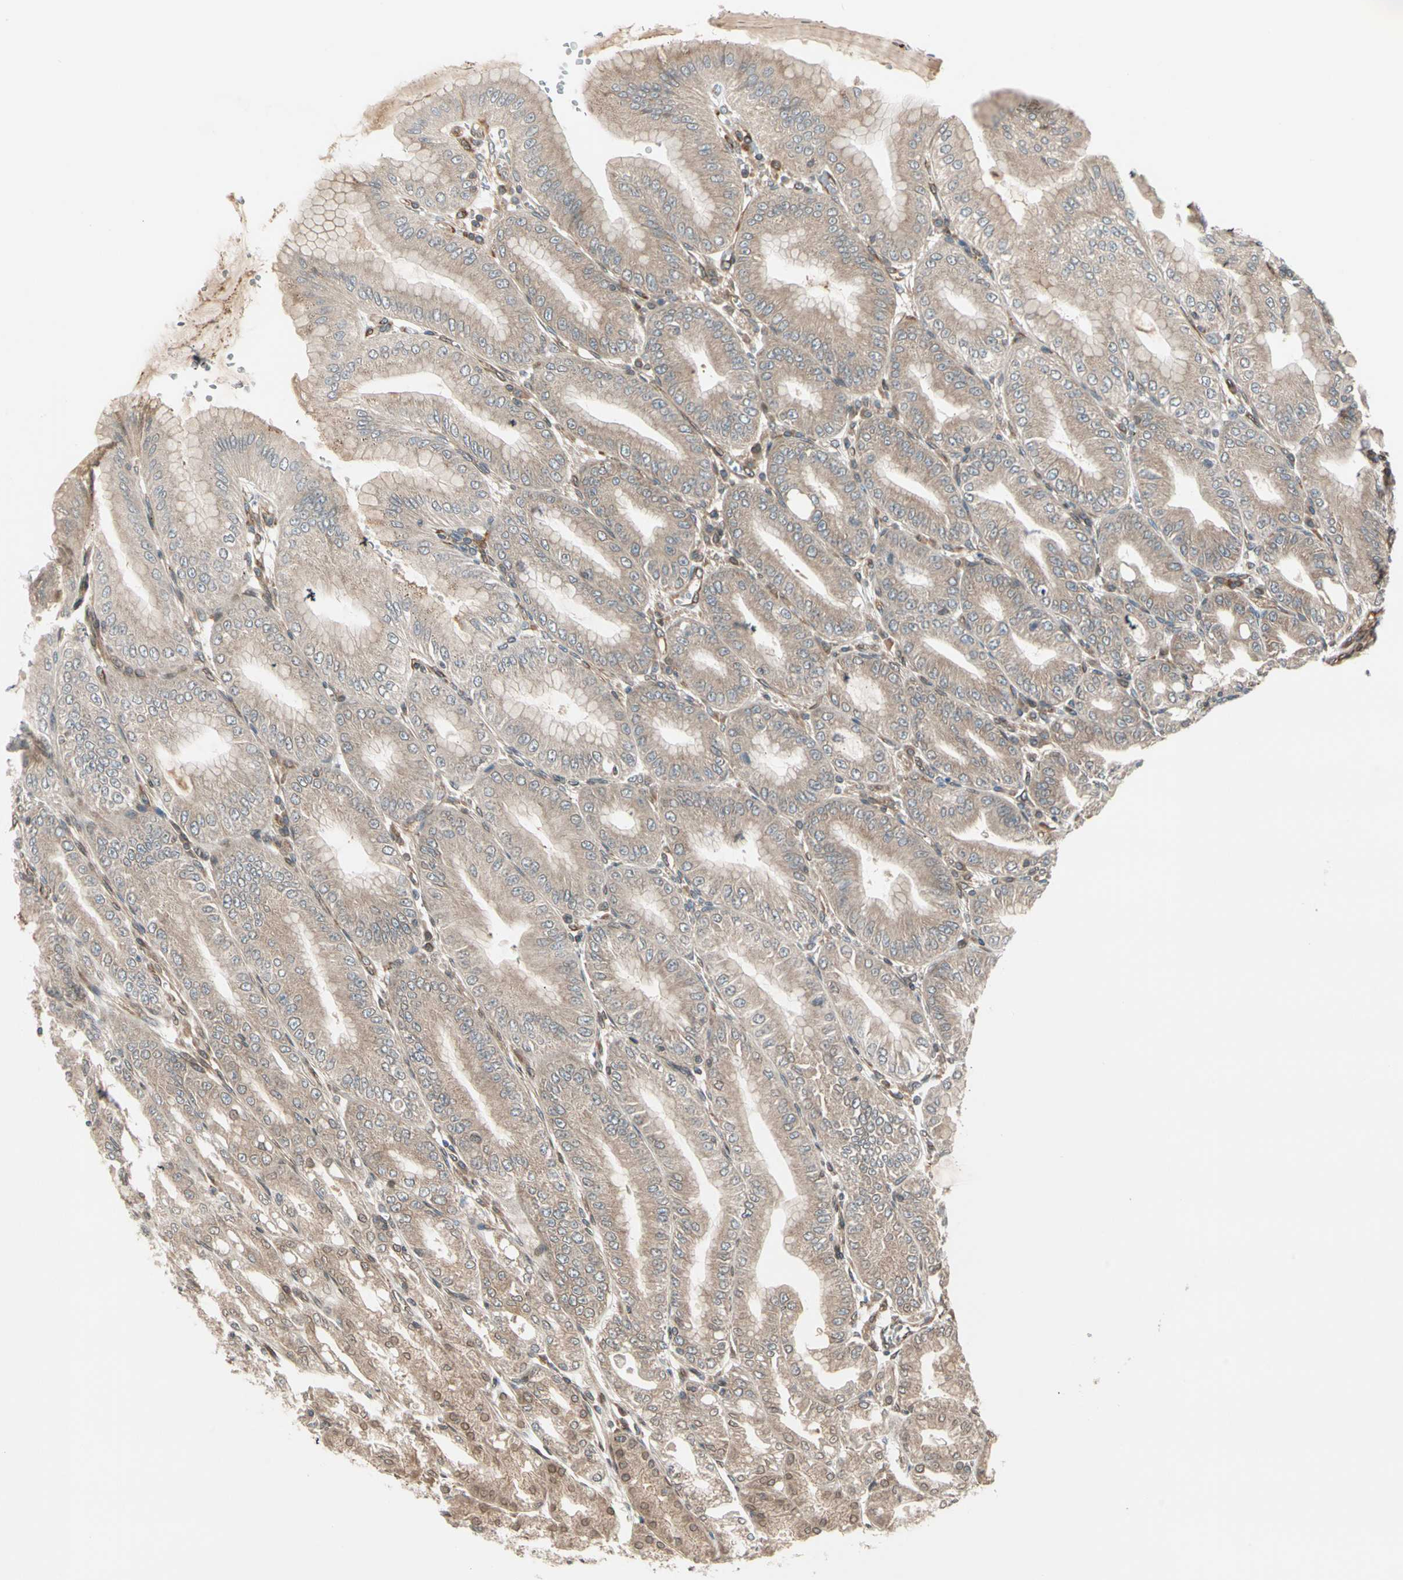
{"staining": {"intensity": "moderate", "quantity": "25%-75%", "location": "cytoplasmic/membranous"}, "tissue": "stomach", "cell_type": "Glandular cells", "image_type": "normal", "snomed": [{"axis": "morphology", "description": "Normal tissue, NOS"}, {"axis": "topography", "description": "Stomach, lower"}], "caption": "Stomach stained with IHC displays moderate cytoplasmic/membranous staining in about 25%-75% of glandular cells. The staining was performed using DAB to visualize the protein expression in brown, while the nuclei were stained in blue with hematoxylin (Magnification: 20x).", "gene": "TRIO", "patient": {"sex": "male", "age": 71}}